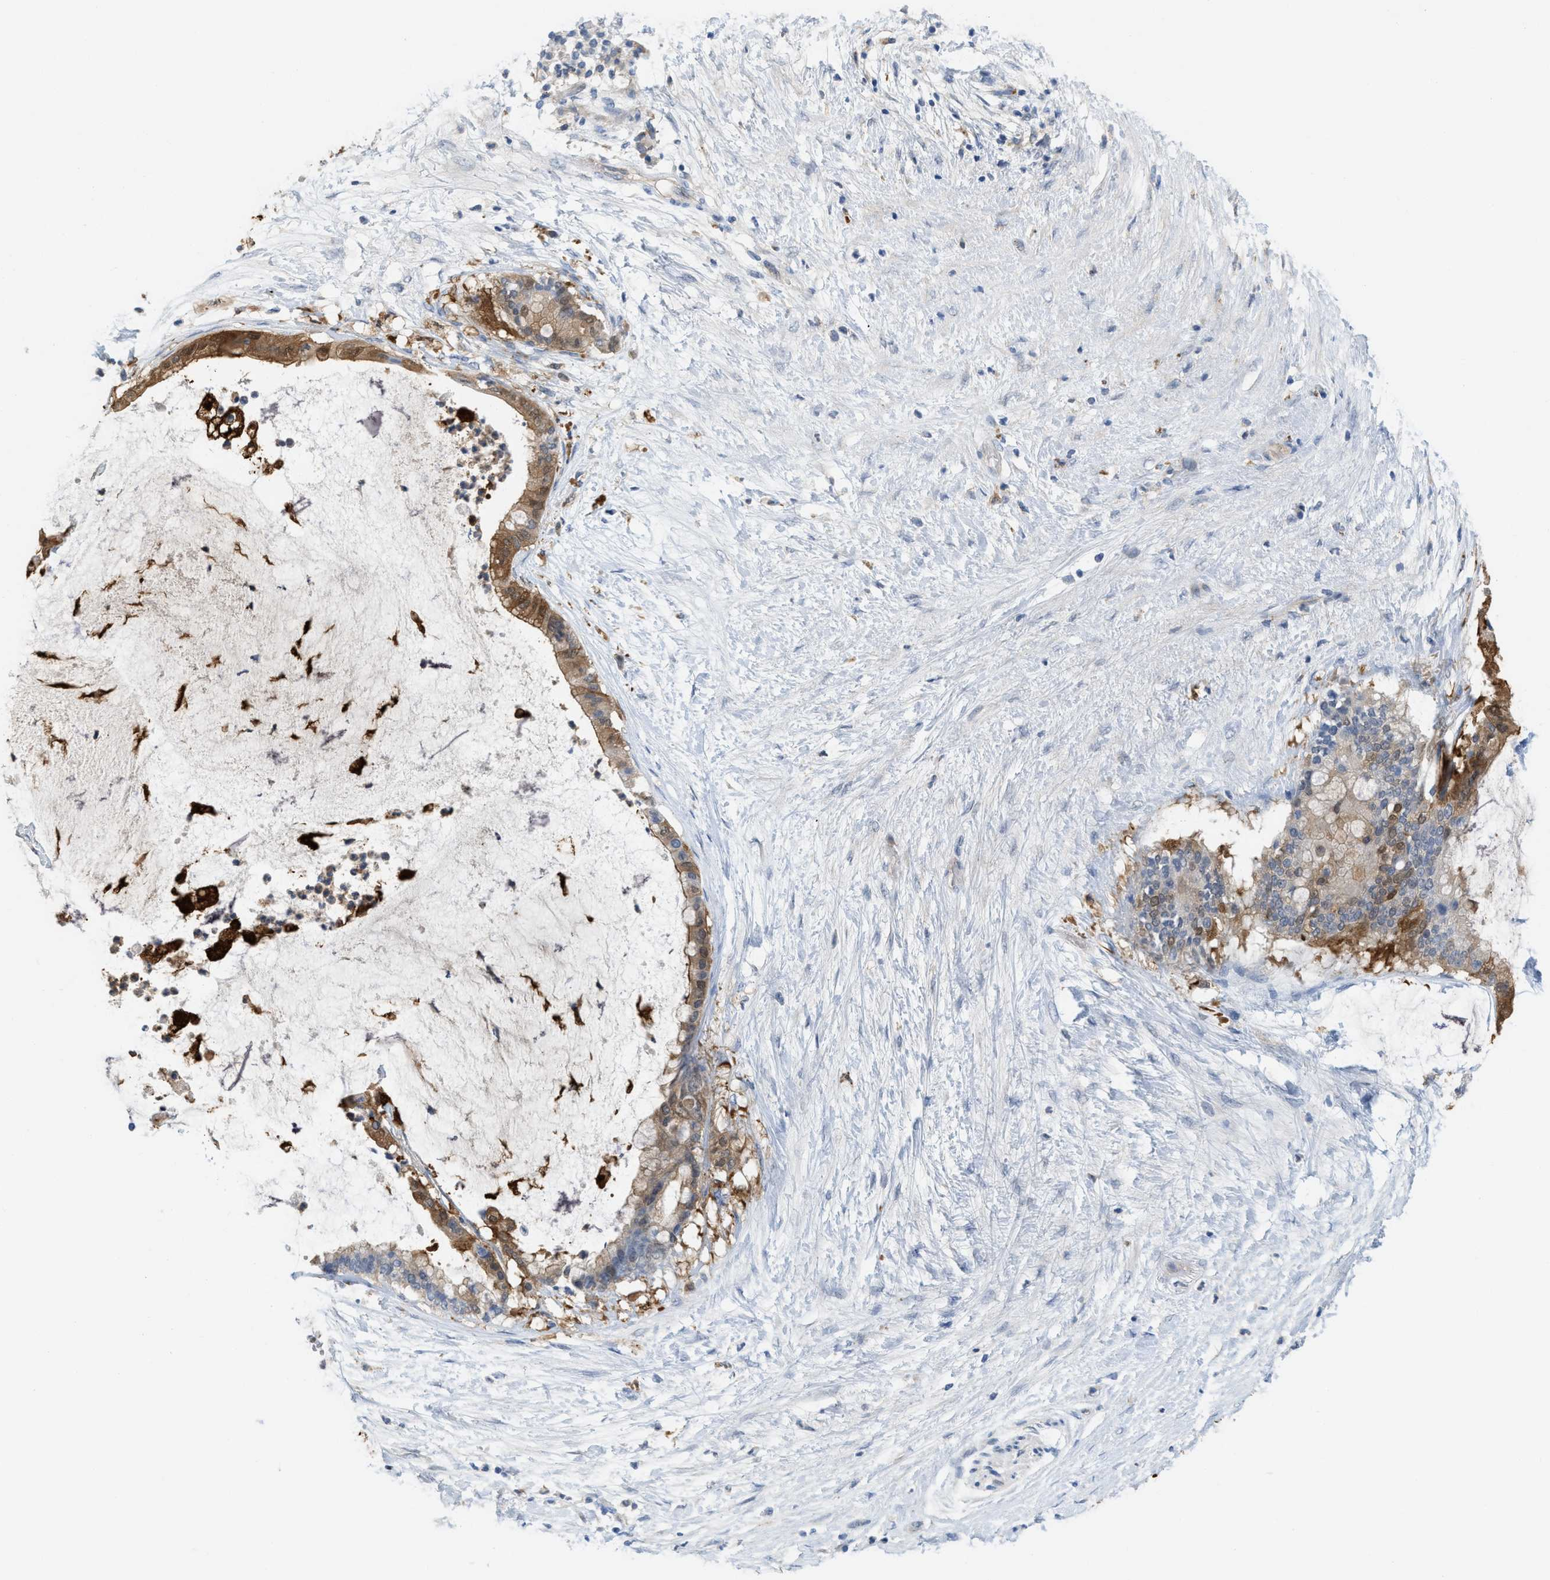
{"staining": {"intensity": "strong", "quantity": "25%-75%", "location": "cytoplasmic/membranous"}, "tissue": "pancreatic cancer", "cell_type": "Tumor cells", "image_type": "cancer", "snomed": [{"axis": "morphology", "description": "Adenocarcinoma, NOS"}, {"axis": "topography", "description": "Pancreas"}], "caption": "Protein staining by IHC reveals strong cytoplasmic/membranous expression in approximately 25%-75% of tumor cells in pancreatic cancer. Using DAB (3,3'-diaminobenzidine) (brown) and hematoxylin (blue) stains, captured at high magnification using brightfield microscopy.", "gene": "CSTB", "patient": {"sex": "male", "age": 41}}